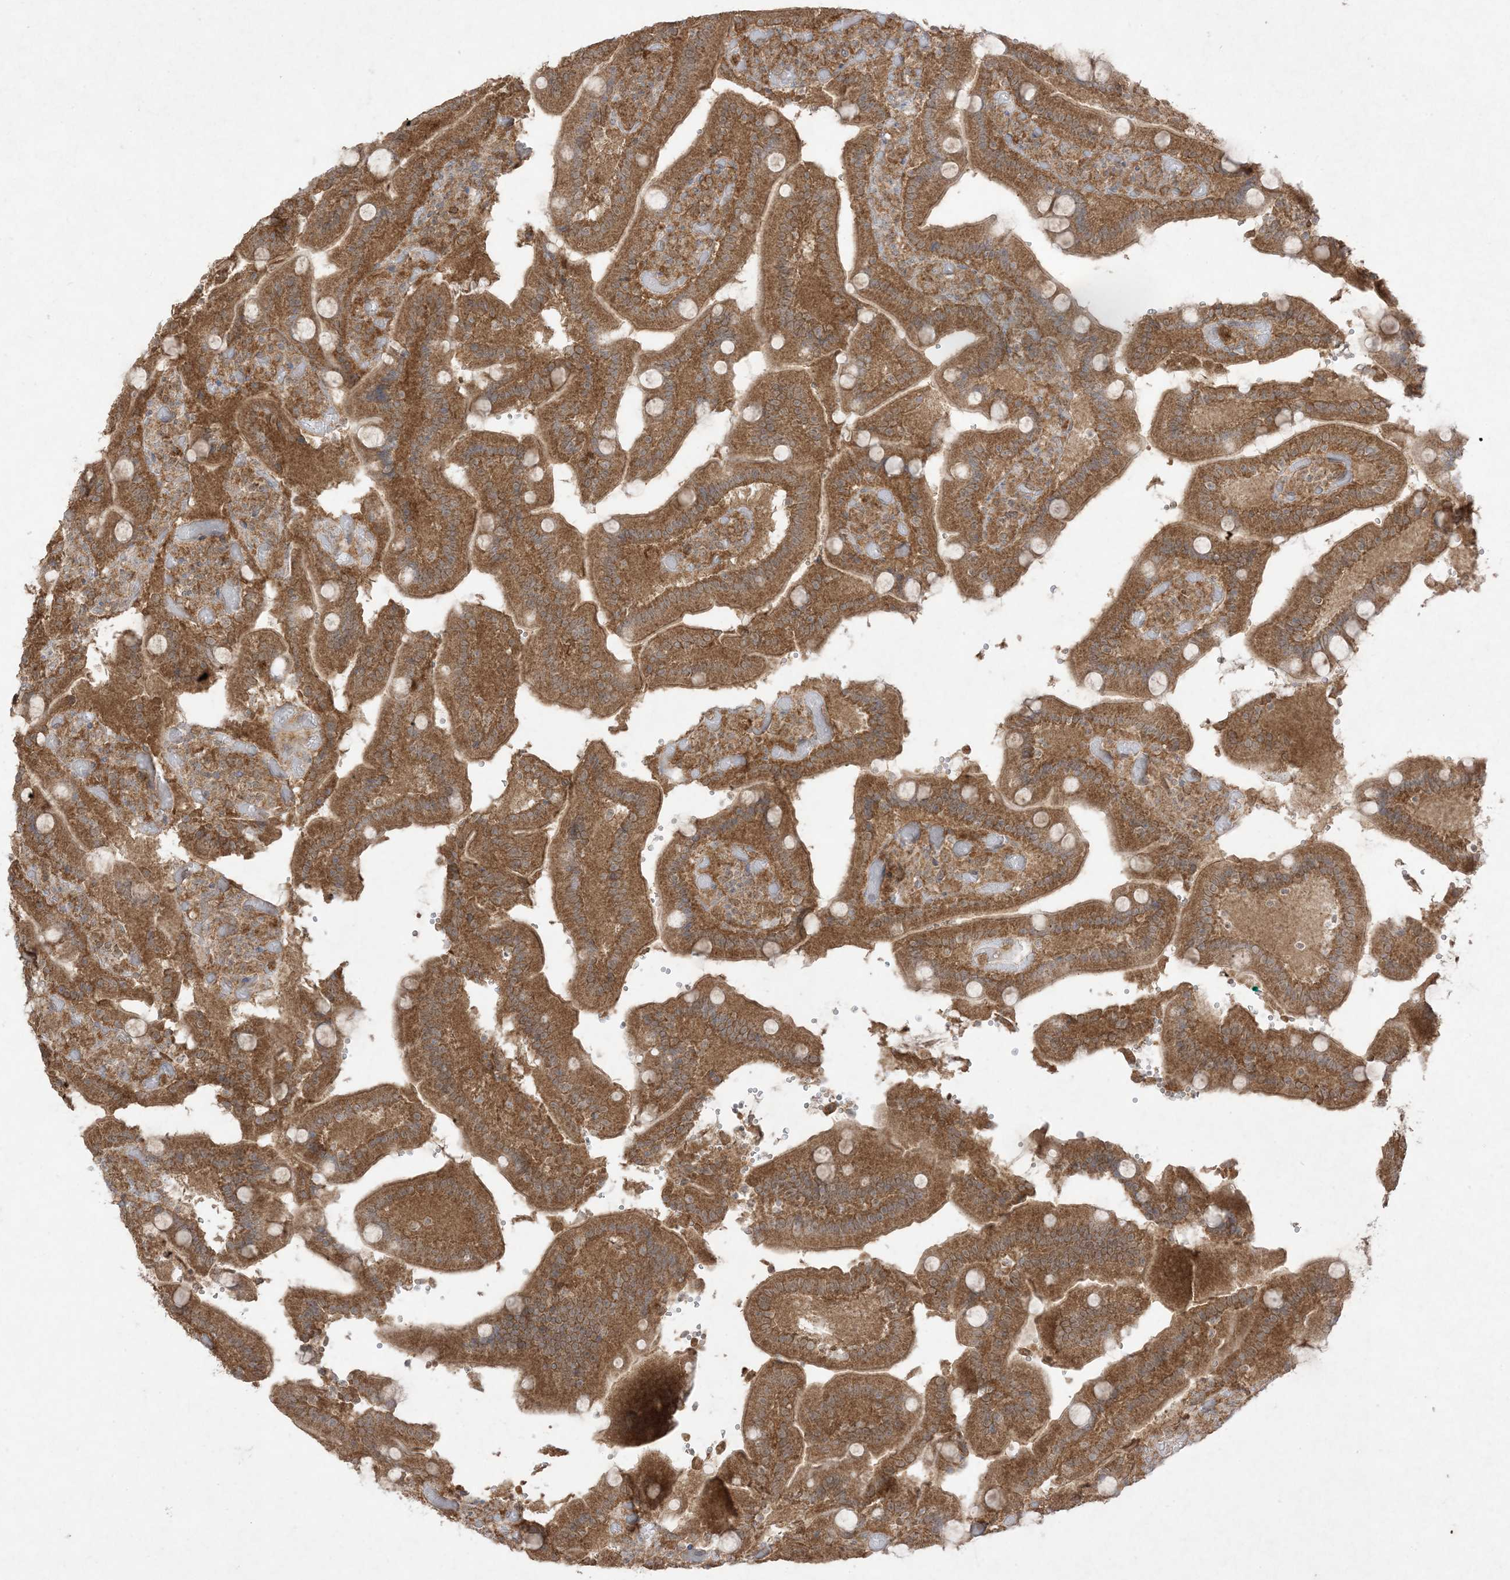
{"staining": {"intensity": "moderate", "quantity": ">75%", "location": "cytoplasmic/membranous"}, "tissue": "duodenum", "cell_type": "Glandular cells", "image_type": "normal", "snomed": [{"axis": "morphology", "description": "Normal tissue, NOS"}, {"axis": "topography", "description": "Duodenum"}], "caption": "A brown stain shows moderate cytoplasmic/membranous expression of a protein in glandular cells of unremarkable duodenum.", "gene": "UBE2C", "patient": {"sex": "female", "age": 62}}